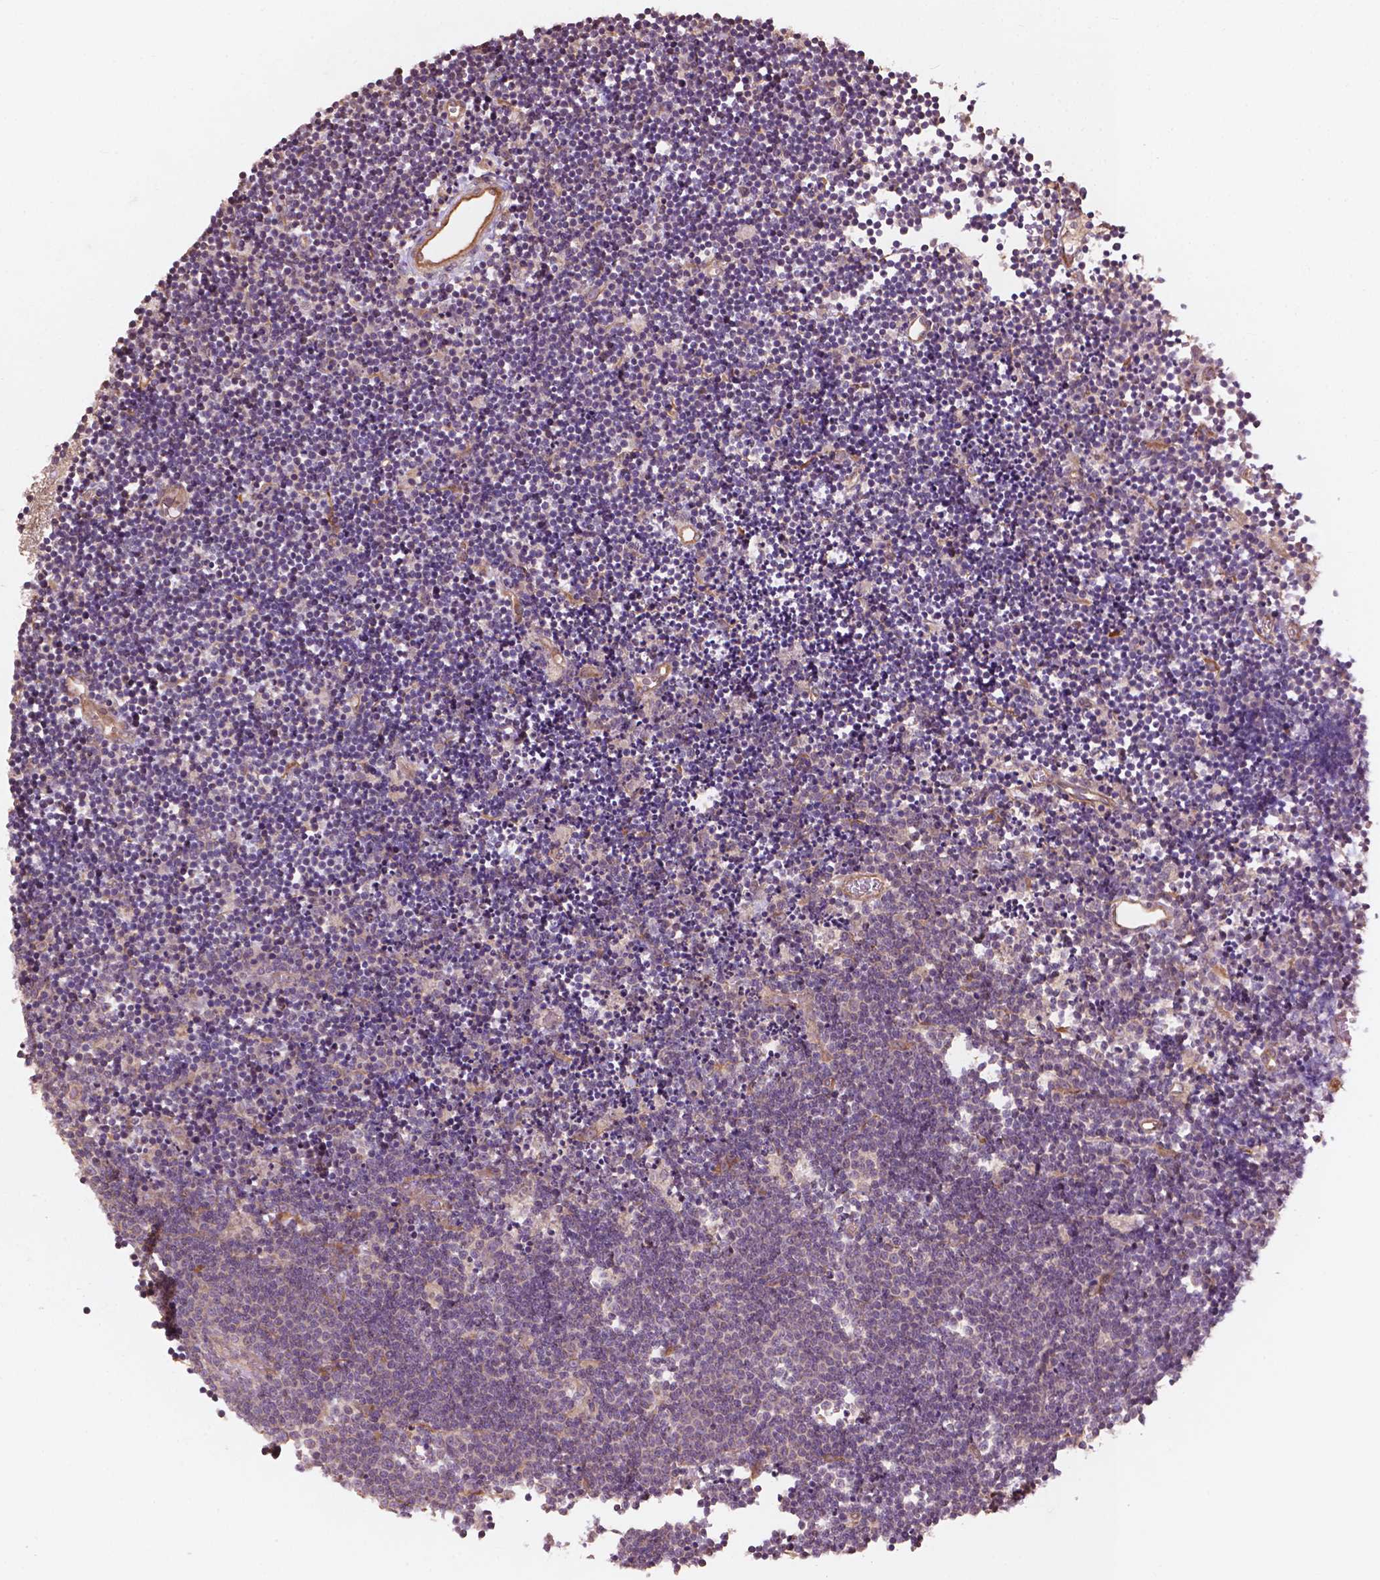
{"staining": {"intensity": "negative", "quantity": "none", "location": "none"}, "tissue": "lymphoma", "cell_type": "Tumor cells", "image_type": "cancer", "snomed": [{"axis": "morphology", "description": "Malignant lymphoma, non-Hodgkin's type, Low grade"}, {"axis": "topography", "description": "Brain"}], "caption": "Lymphoma was stained to show a protein in brown. There is no significant expression in tumor cells.", "gene": "CDC42BPA", "patient": {"sex": "female", "age": 66}}